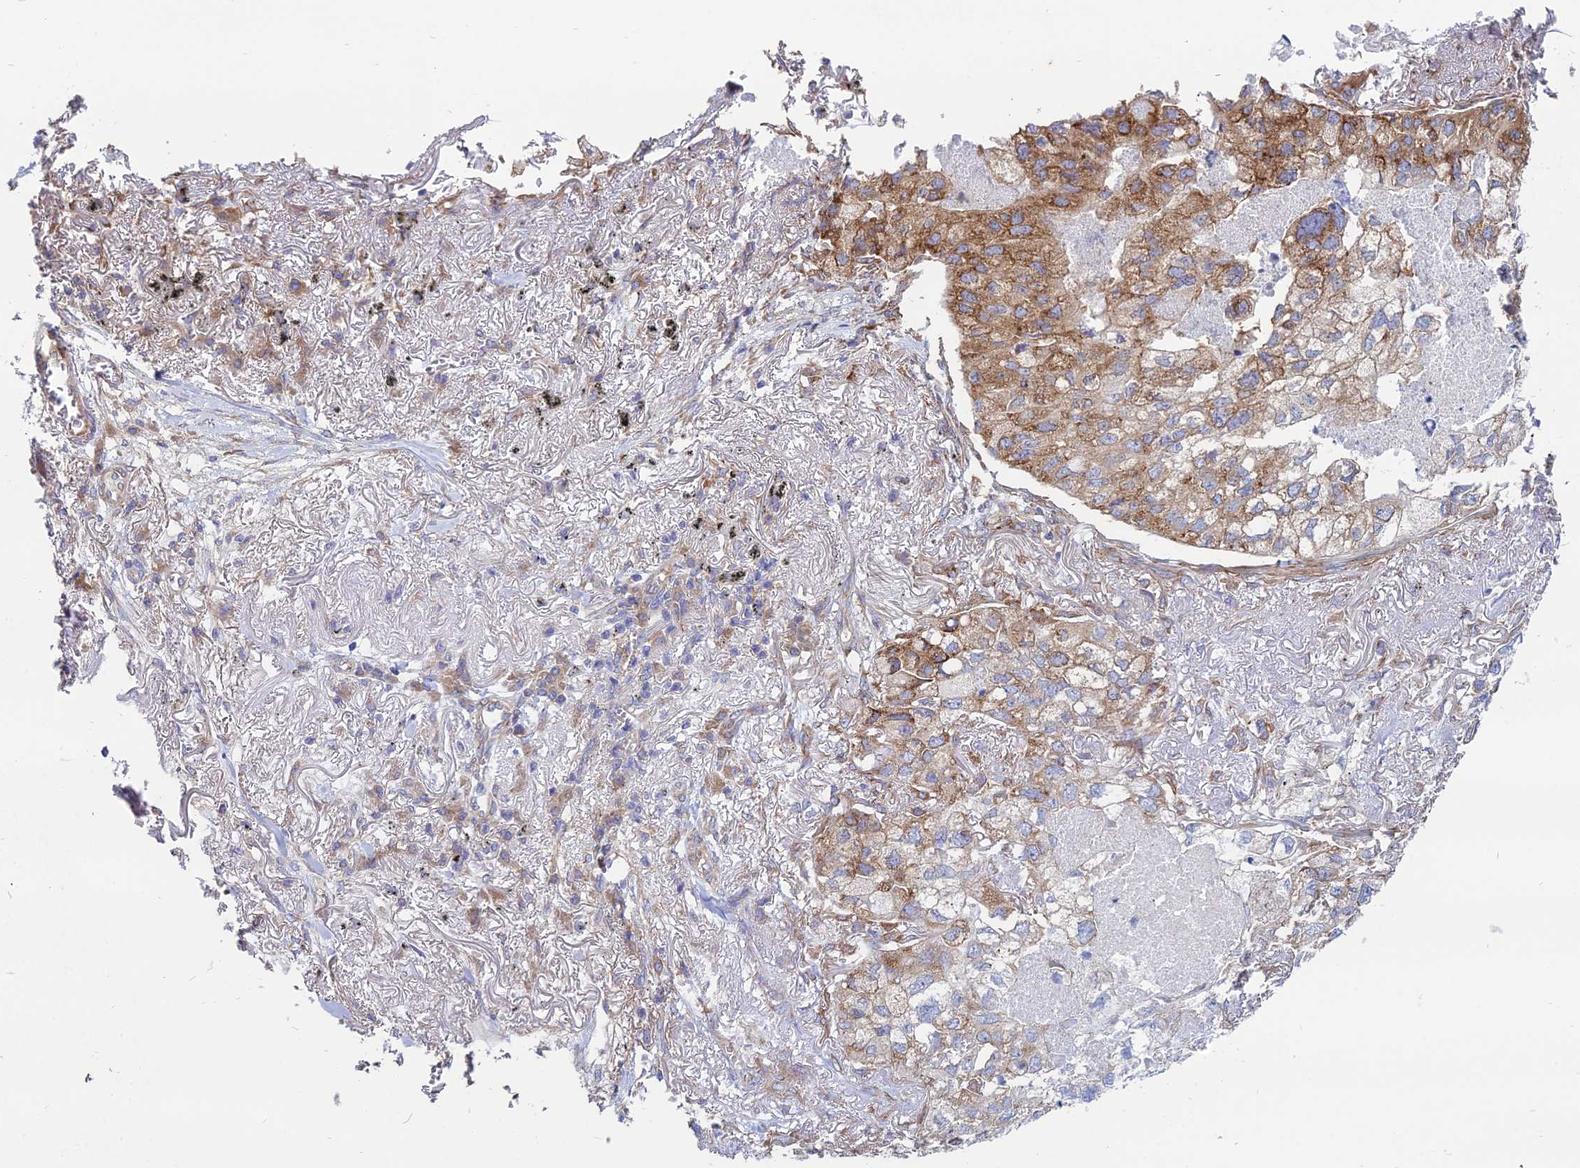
{"staining": {"intensity": "moderate", "quantity": ">75%", "location": "cytoplasmic/membranous"}, "tissue": "lung cancer", "cell_type": "Tumor cells", "image_type": "cancer", "snomed": [{"axis": "morphology", "description": "Adenocarcinoma, NOS"}, {"axis": "topography", "description": "Lung"}], "caption": "The immunohistochemical stain labels moderate cytoplasmic/membranous staining in tumor cells of adenocarcinoma (lung) tissue. Using DAB (brown) and hematoxylin (blue) stains, captured at high magnification using brightfield microscopy.", "gene": "TXLNA", "patient": {"sex": "male", "age": 65}}